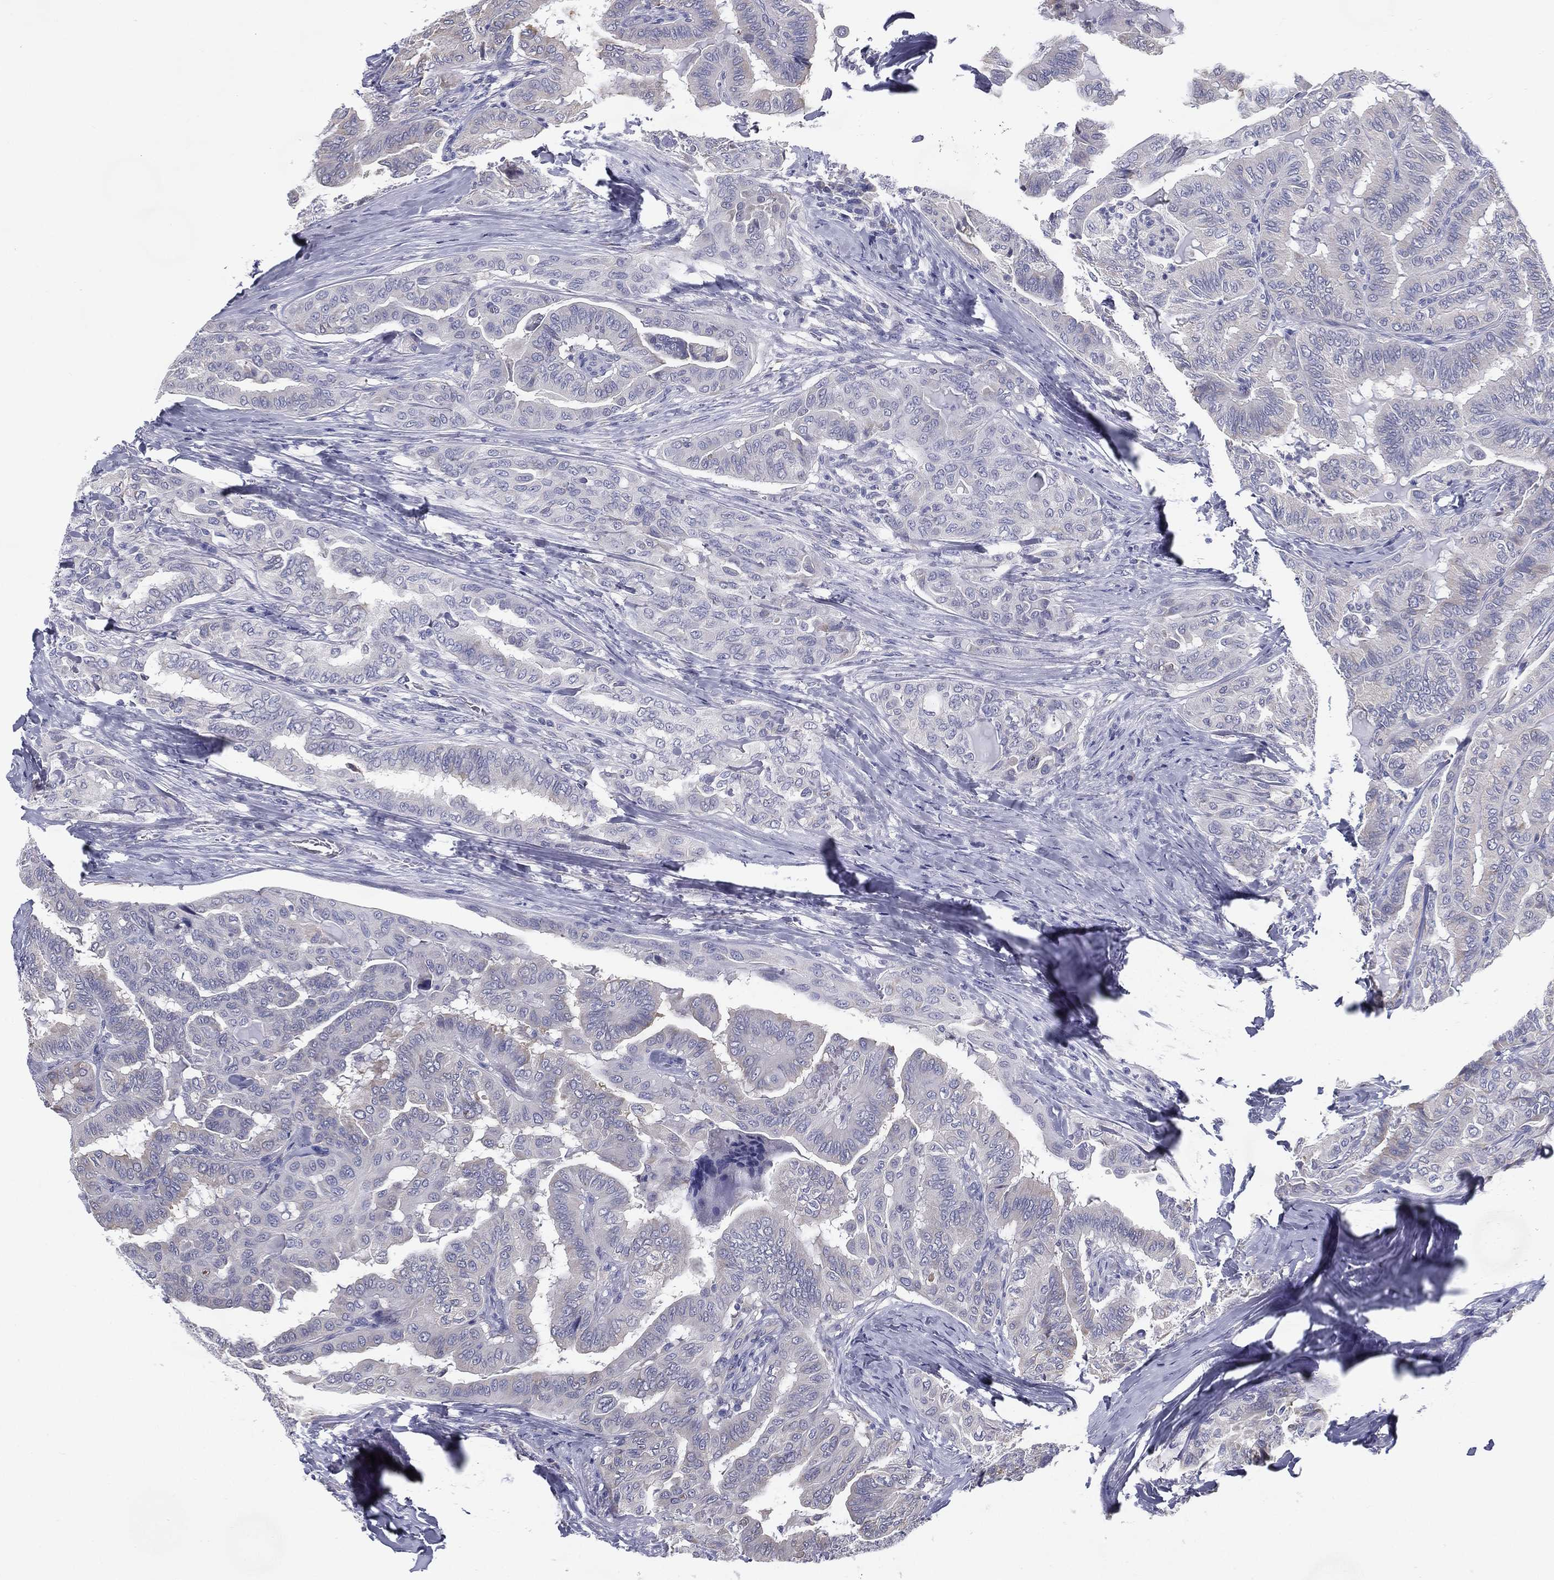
{"staining": {"intensity": "negative", "quantity": "none", "location": "none"}, "tissue": "thyroid cancer", "cell_type": "Tumor cells", "image_type": "cancer", "snomed": [{"axis": "morphology", "description": "Papillary adenocarcinoma, NOS"}, {"axis": "topography", "description": "Thyroid gland"}], "caption": "Immunohistochemistry of human thyroid papillary adenocarcinoma exhibits no expression in tumor cells.", "gene": "C19orf18", "patient": {"sex": "female", "age": 68}}